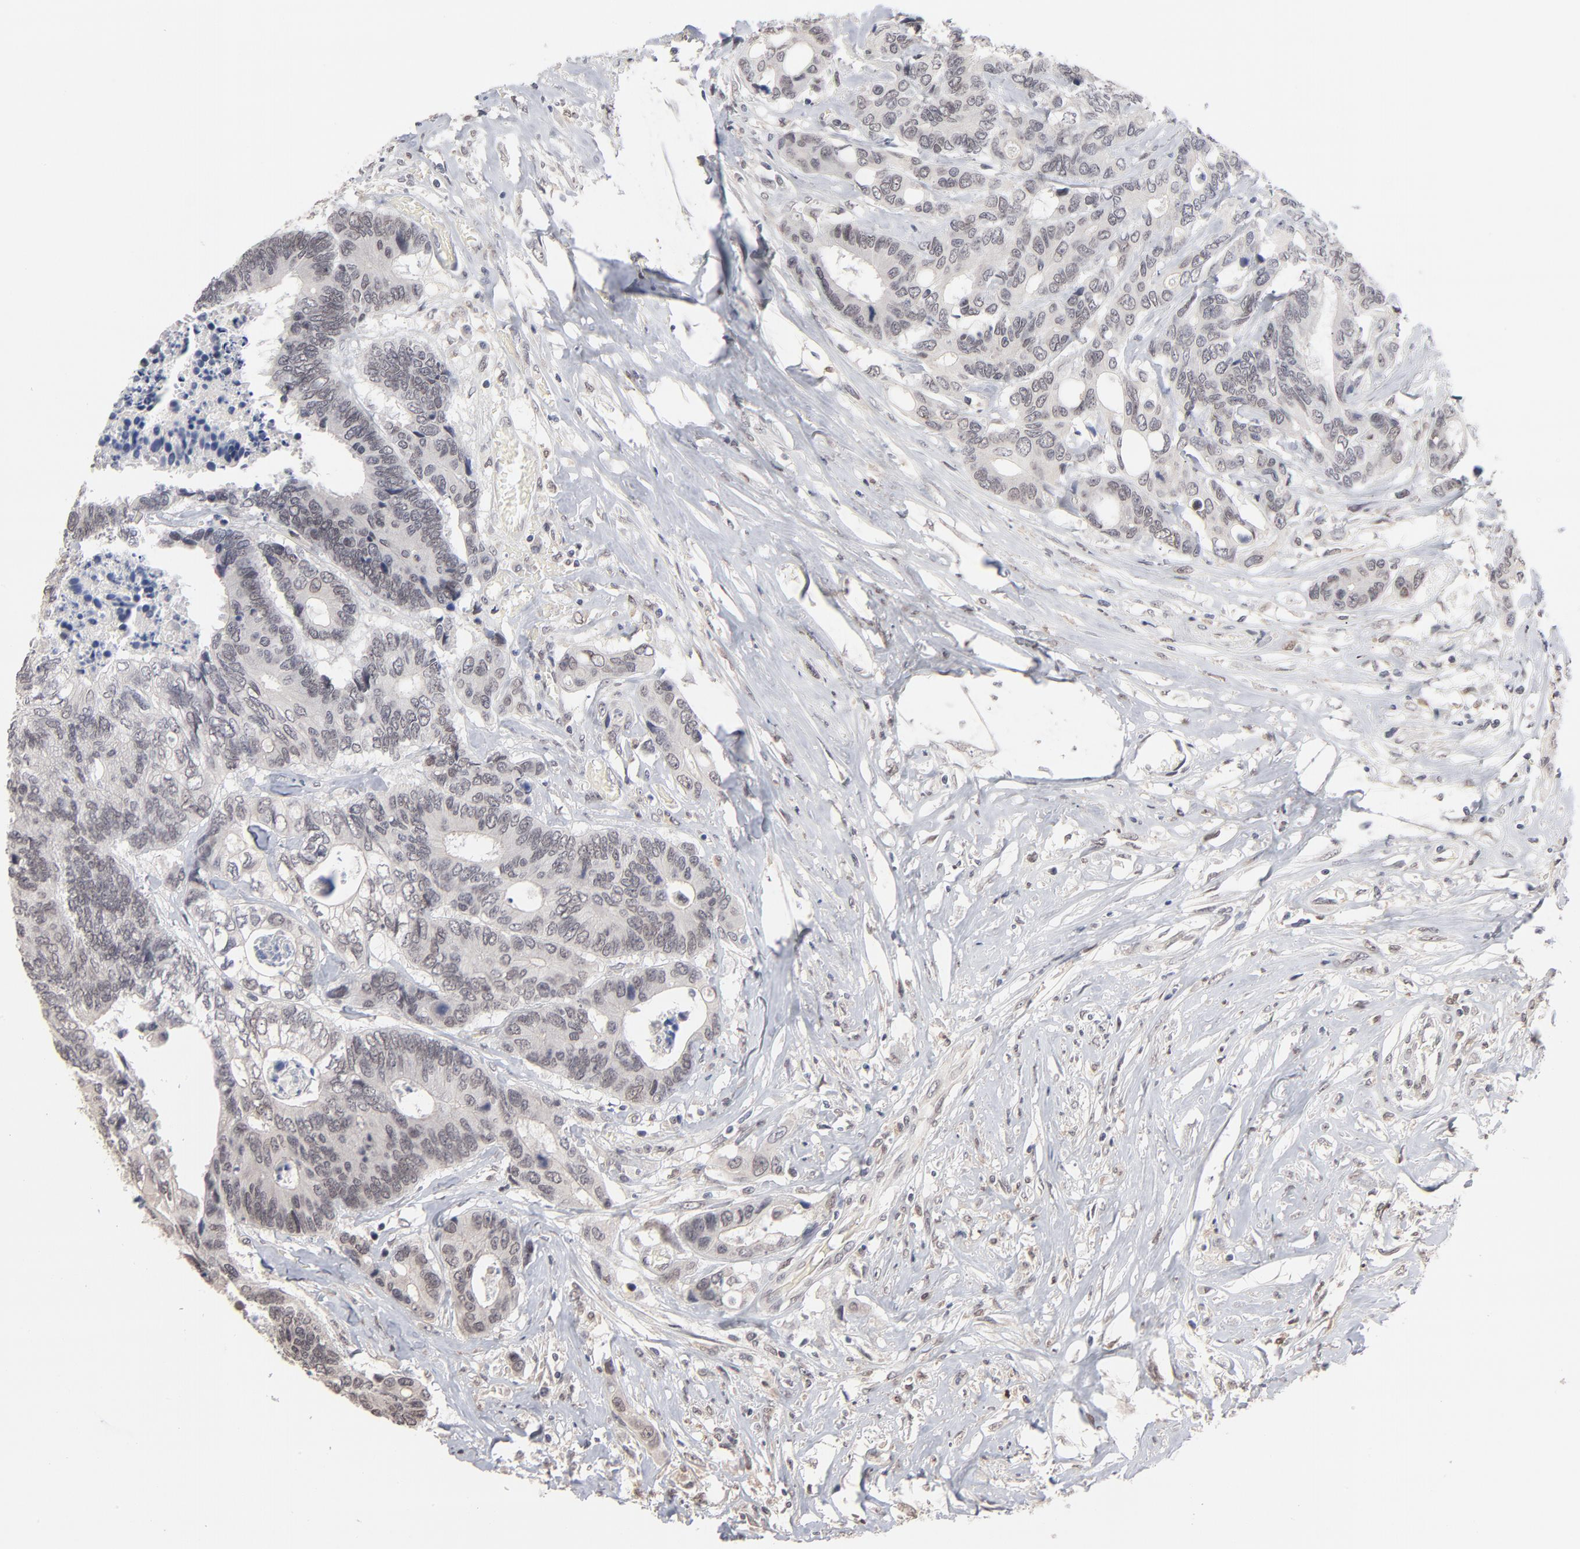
{"staining": {"intensity": "negative", "quantity": "none", "location": "none"}, "tissue": "colorectal cancer", "cell_type": "Tumor cells", "image_type": "cancer", "snomed": [{"axis": "morphology", "description": "Adenocarcinoma, NOS"}, {"axis": "topography", "description": "Rectum"}], "caption": "Micrograph shows no protein staining in tumor cells of colorectal cancer (adenocarcinoma) tissue.", "gene": "MBIP", "patient": {"sex": "male", "age": 55}}